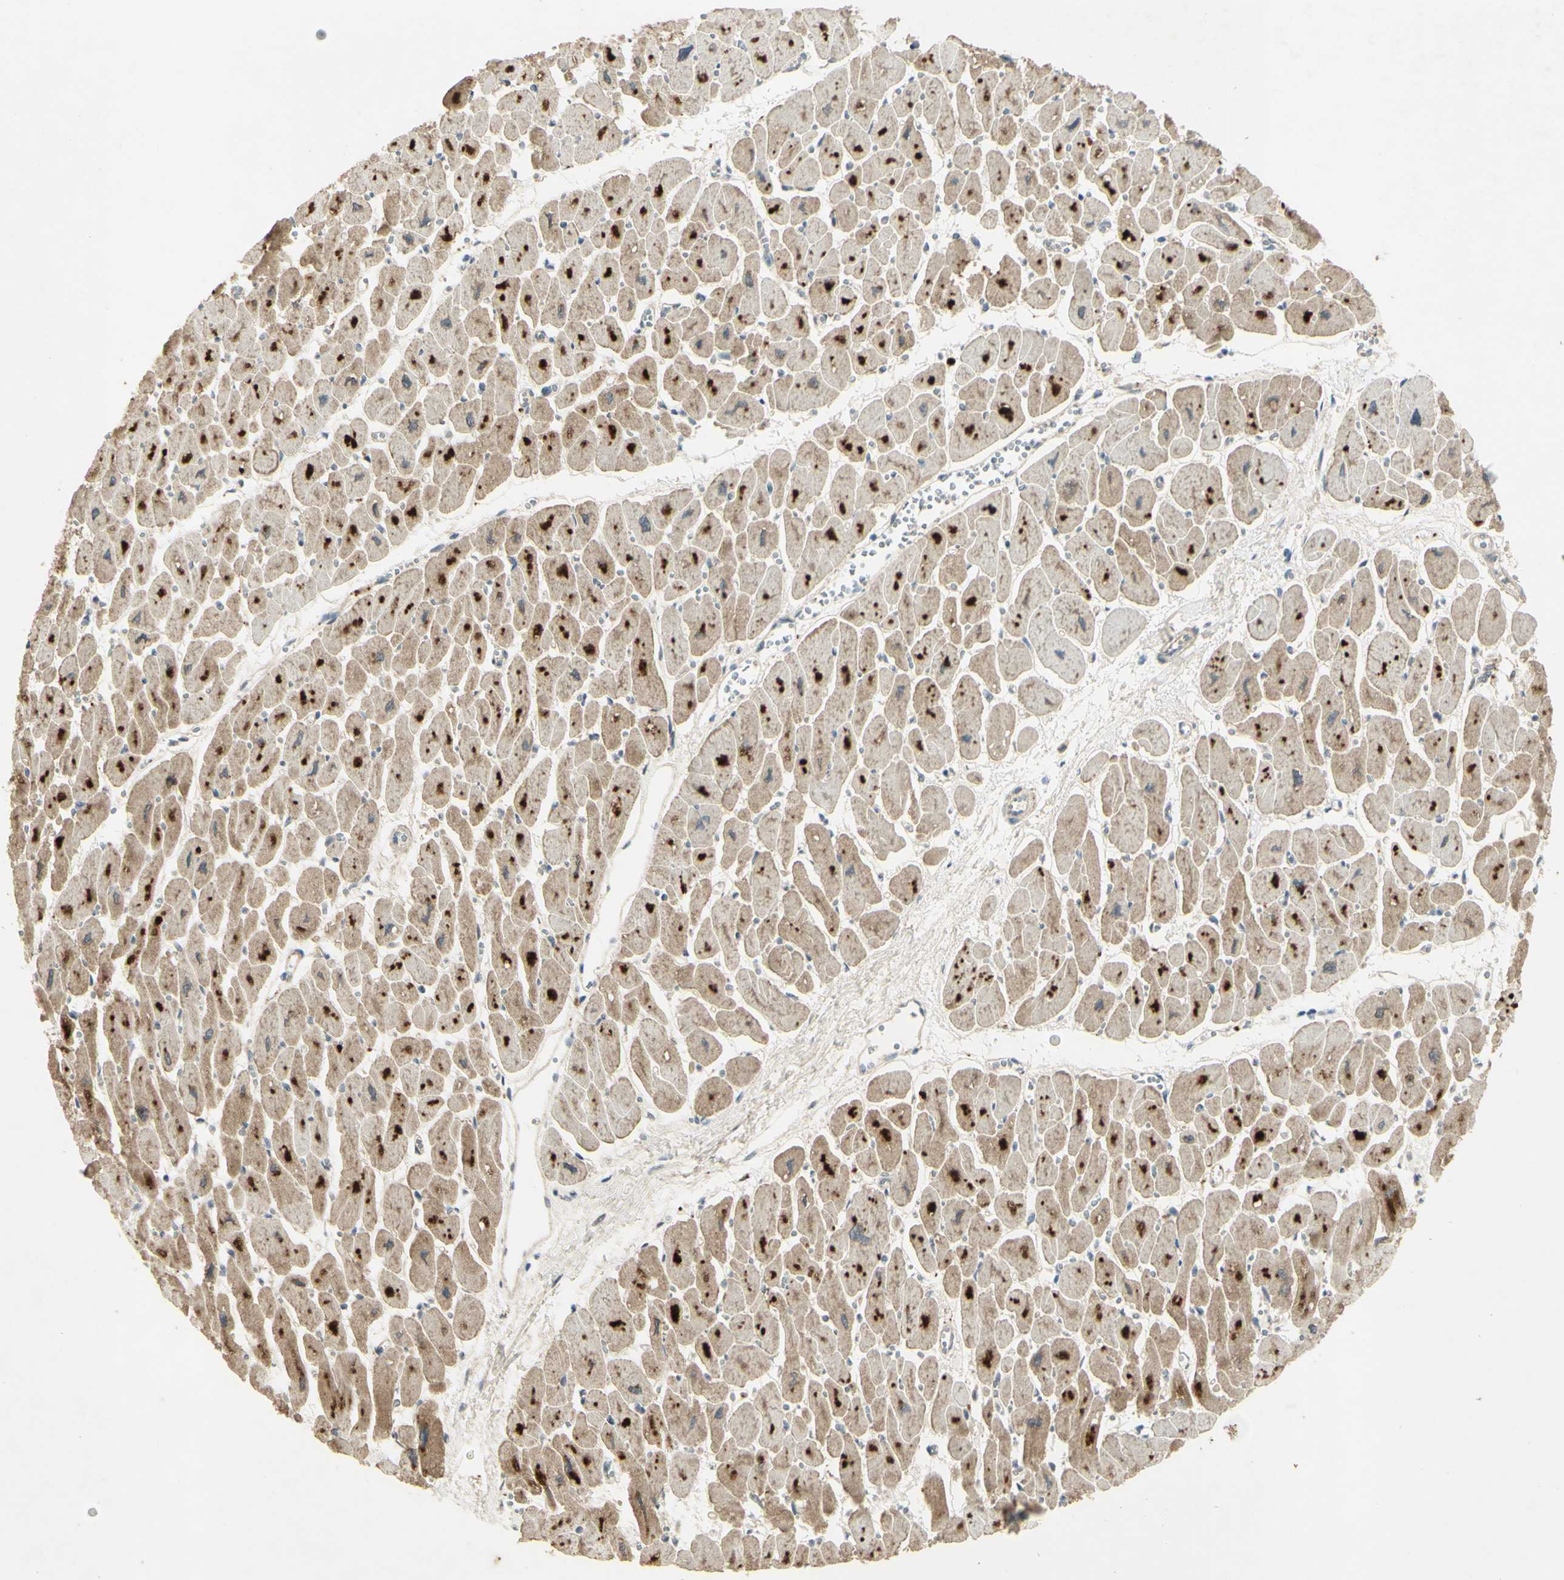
{"staining": {"intensity": "strong", "quantity": ">75%", "location": "cytoplasmic/membranous"}, "tissue": "heart muscle", "cell_type": "Cardiomyocytes", "image_type": "normal", "snomed": [{"axis": "morphology", "description": "Normal tissue, NOS"}, {"axis": "topography", "description": "Heart"}], "caption": "Unremarkable heart muscle was stained to show a protein in brown. There is high levels of strong cytoplasmic/membranous expression in approximately >75% of cardiomyocytes. (DAB (3,3'-diaminobenzidine) = brown stain, brightfield microscopy at high magnification).", "gene": "RAD18", "patient": {"sex": "female", "age": 54}}